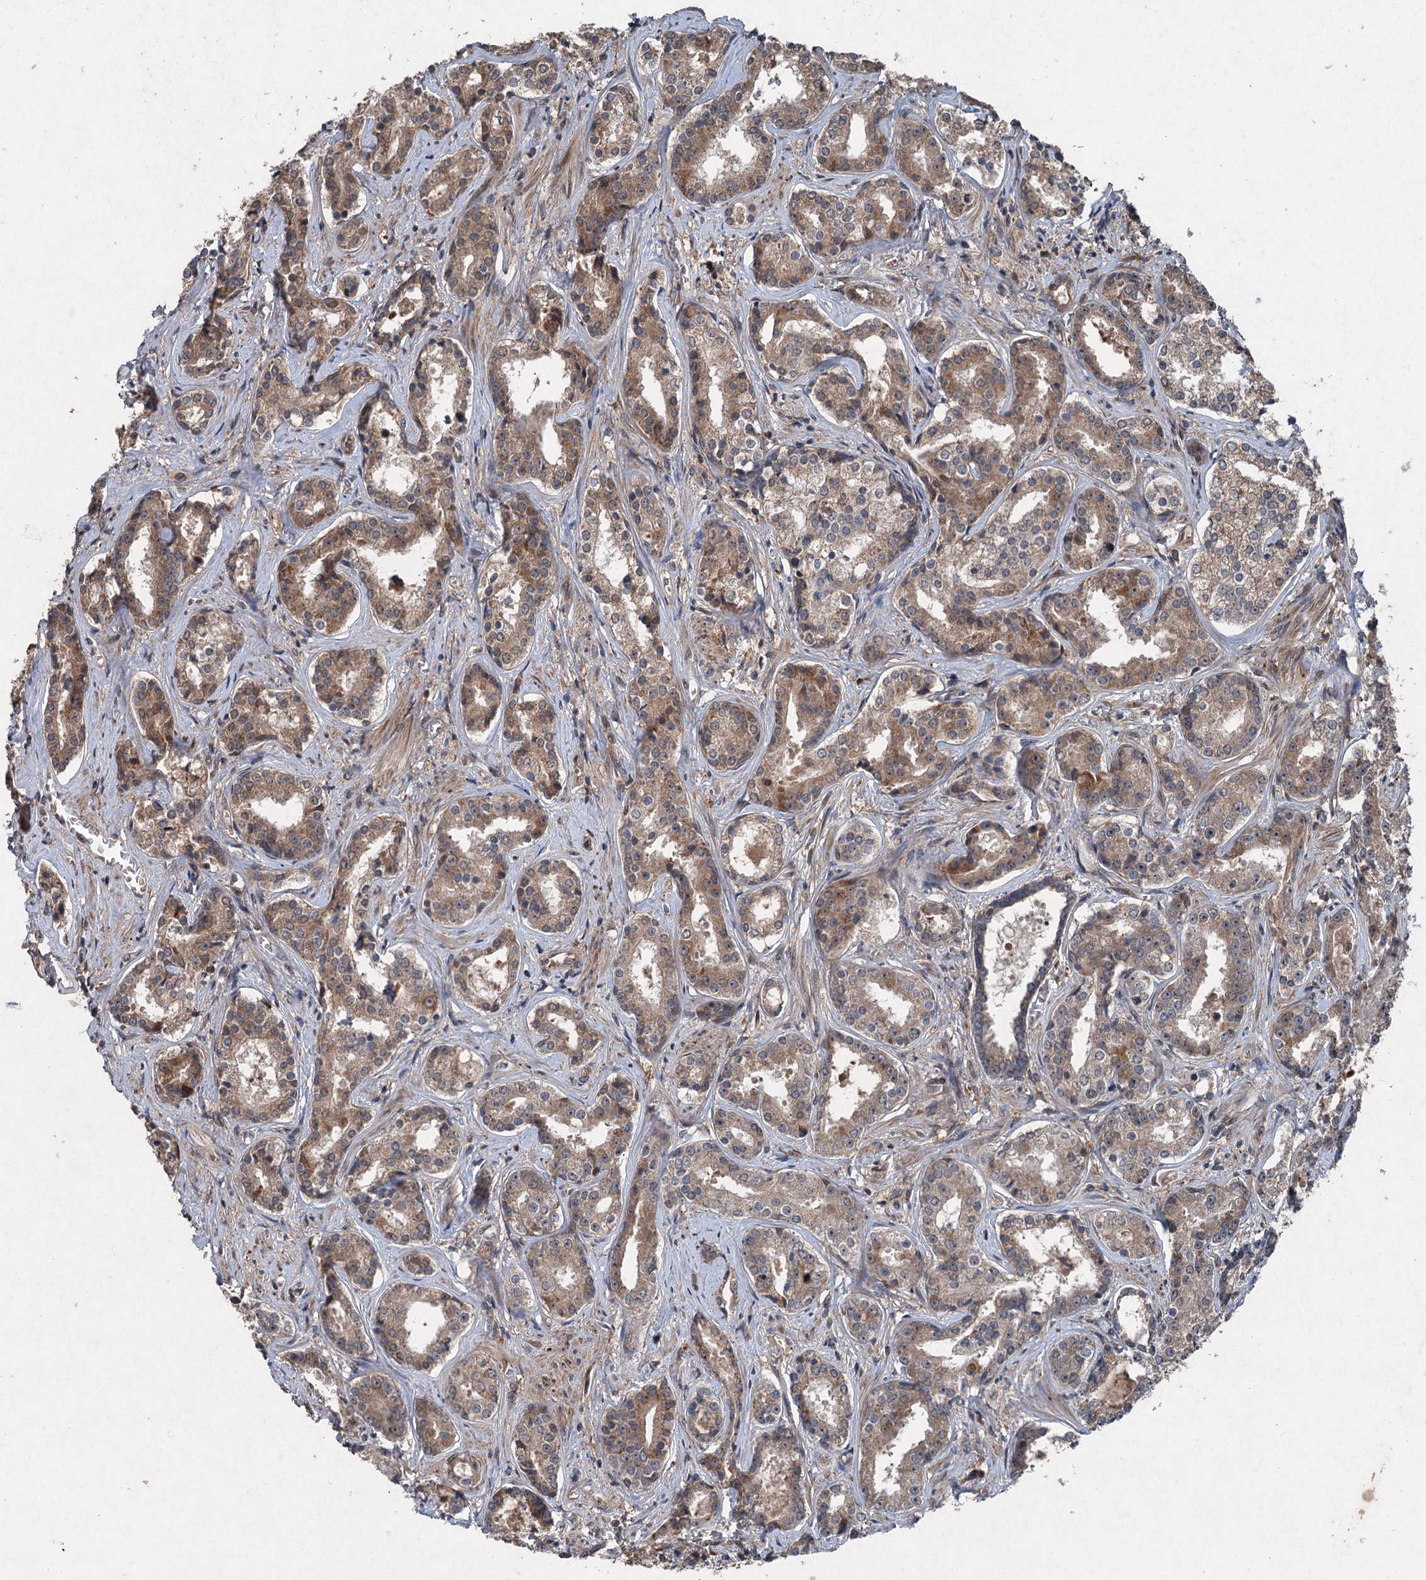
{"staining": {"intensity": "moderate", "quantity": ">75%", "location": "cytoplasmic/membranous"}, "tissue": "prostate cancer", "cell_type": "Tumor cells", "image_type": "cancer", "snomed": [{"axis": "morphology", "description": "Adenocarcinoma, High grade"}, {"axis": "topography", "description": "Prostate"}], "caption": "Human prostate cancer (high-grade adenocarcinoma) stained with a brown dye shows moderate cytoplasmic/membranous positive positivity in approximately >75% of tumor cells.", "gene": "ALAS1", "patient": {"sex": "male", "age": 58}}